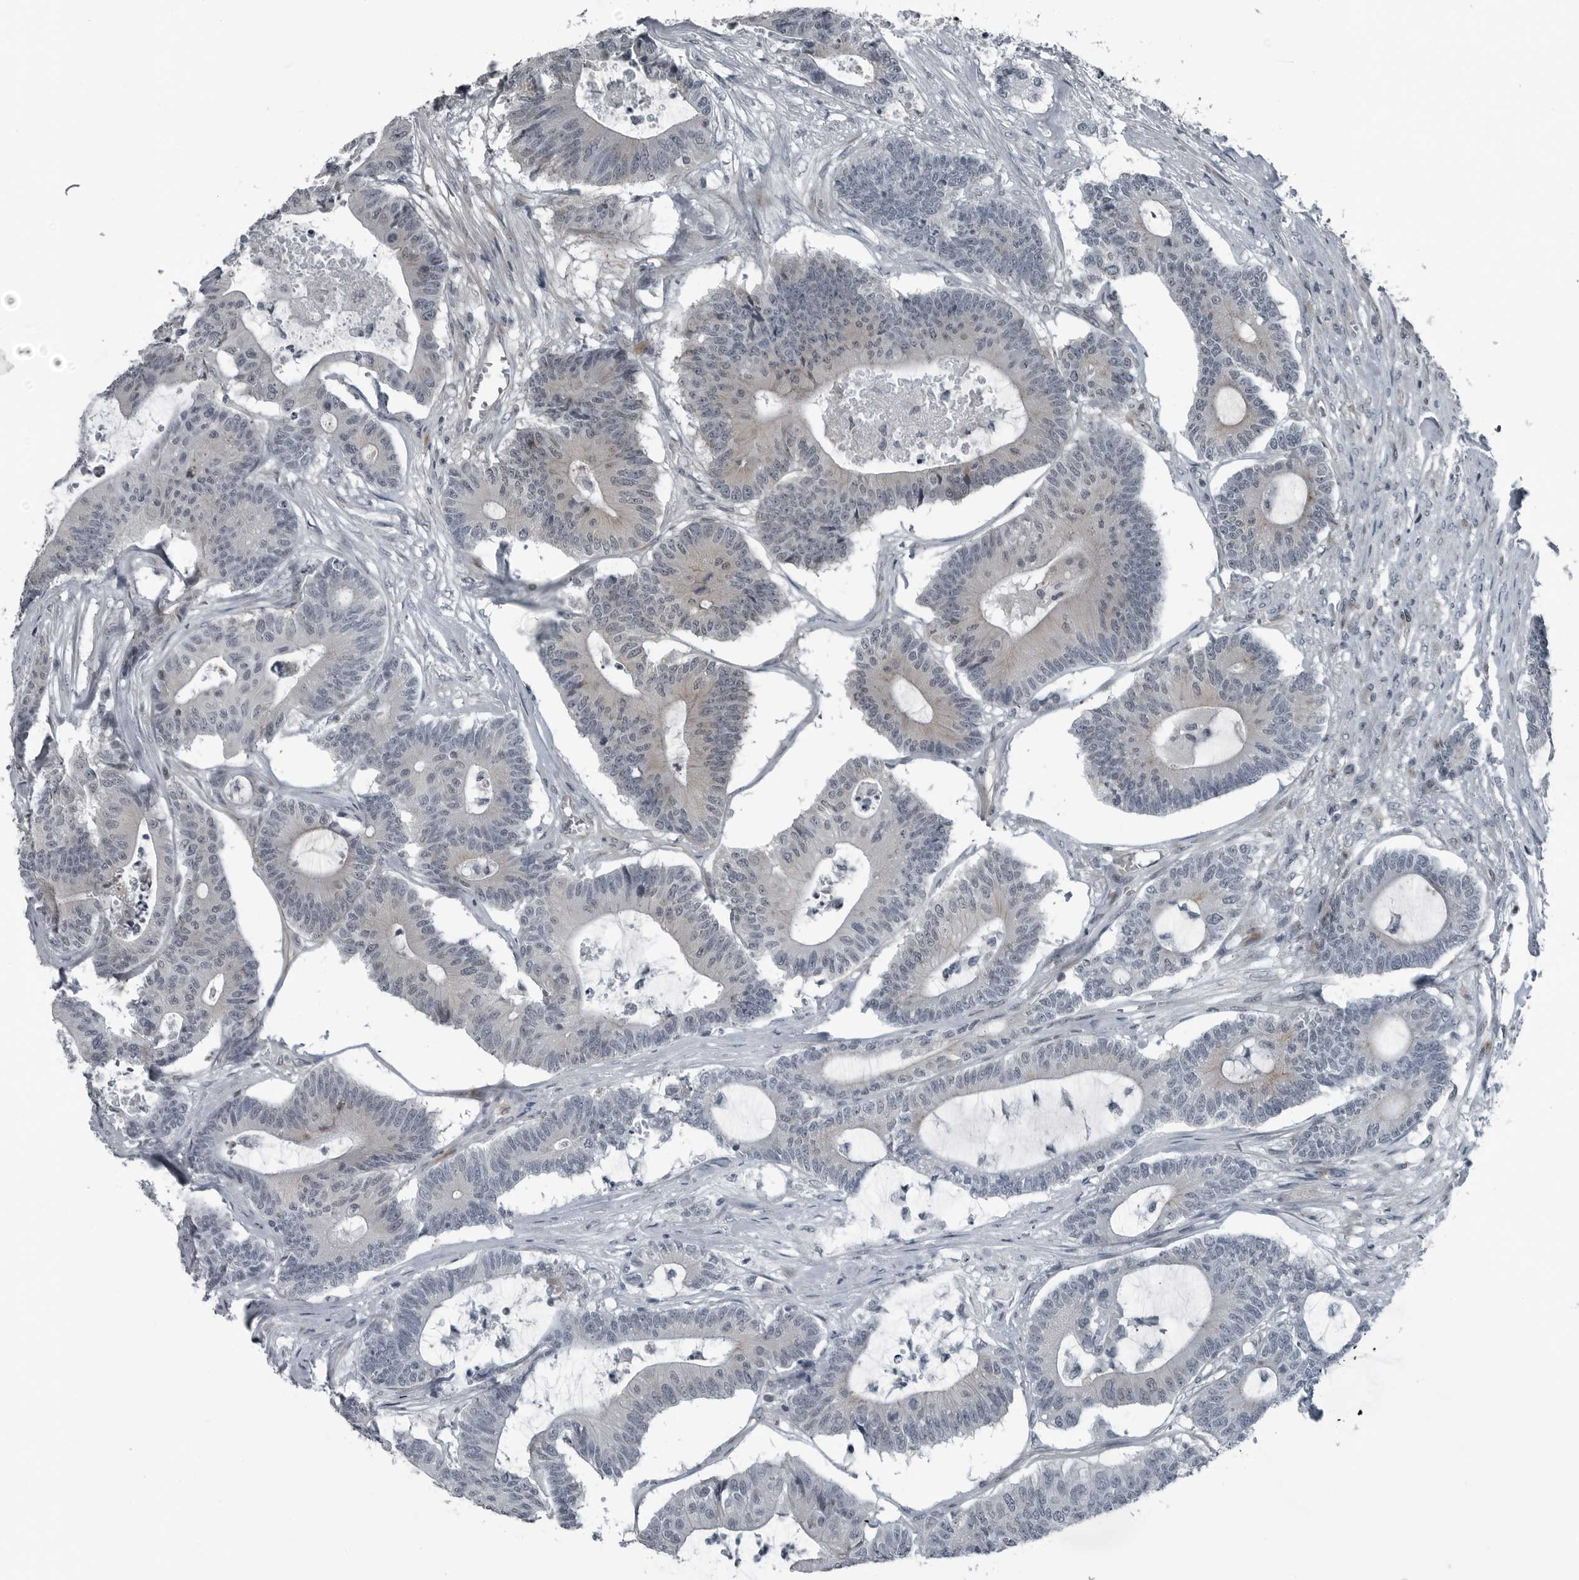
{"staining": {"intensity": "negative", "quantity": "none", "location": "none"}, "tissue": "colorectal cancer", "cell_type": "Tumor cells", "image_type": "cancer", "snomed": [{"axis": "morphology", "description": "Adenocarcinoma, NOS"}, {"axis": "topography", "description": "Colon"}], "caption": "This is a image of immunohistochemistry staining of colorectal cancer, which shows no expression in tumor cells. The staining is performed using DAB (3,3'-diaminobenzidine) brown chromogen with nuclei counter-stained in using hematoxylin.", "gene": "GAK", "patient": {"sex": "female", "age": 84}}